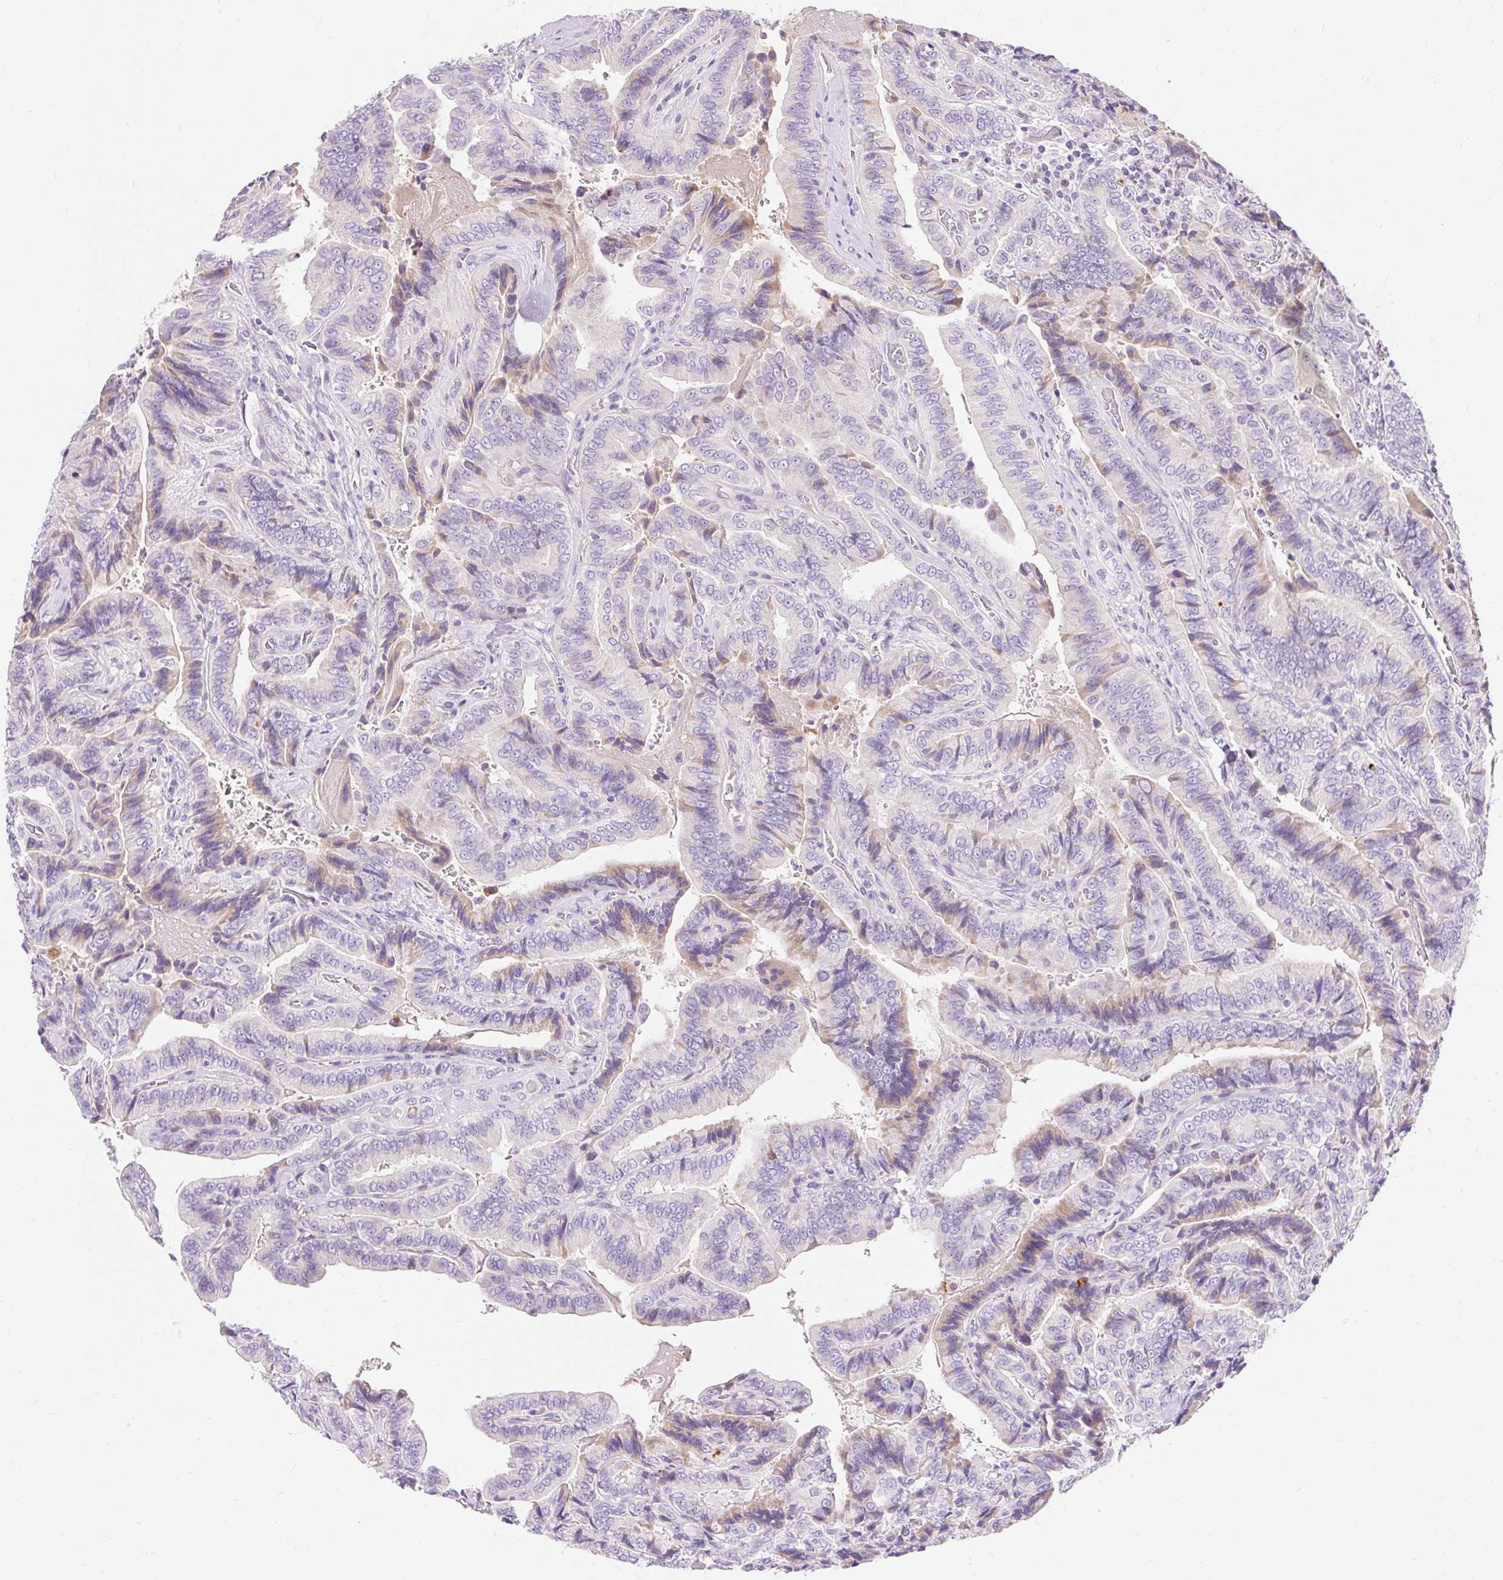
{"staining": {"intensity": "weak", "quantity": "<25%", "location": "cytoplasmic/membranous"}, "tissue": "thyroid cancer", "cell_type": "Tumor cells", "image_type": "cancer", "snomed": [{"axis": "morphology", "description": "Papillary adenocarcinoma, NOS"}, {"axis": "topography", "description": "Thyroid gland"}], "caption": "This is a histopathology image of IHC staining of papillary adenocarcinoma (thyroid), which shows no positivity in tumor cells.", "gene": "TMEM150C", "patient": {"sex": "male", "age": 61}}